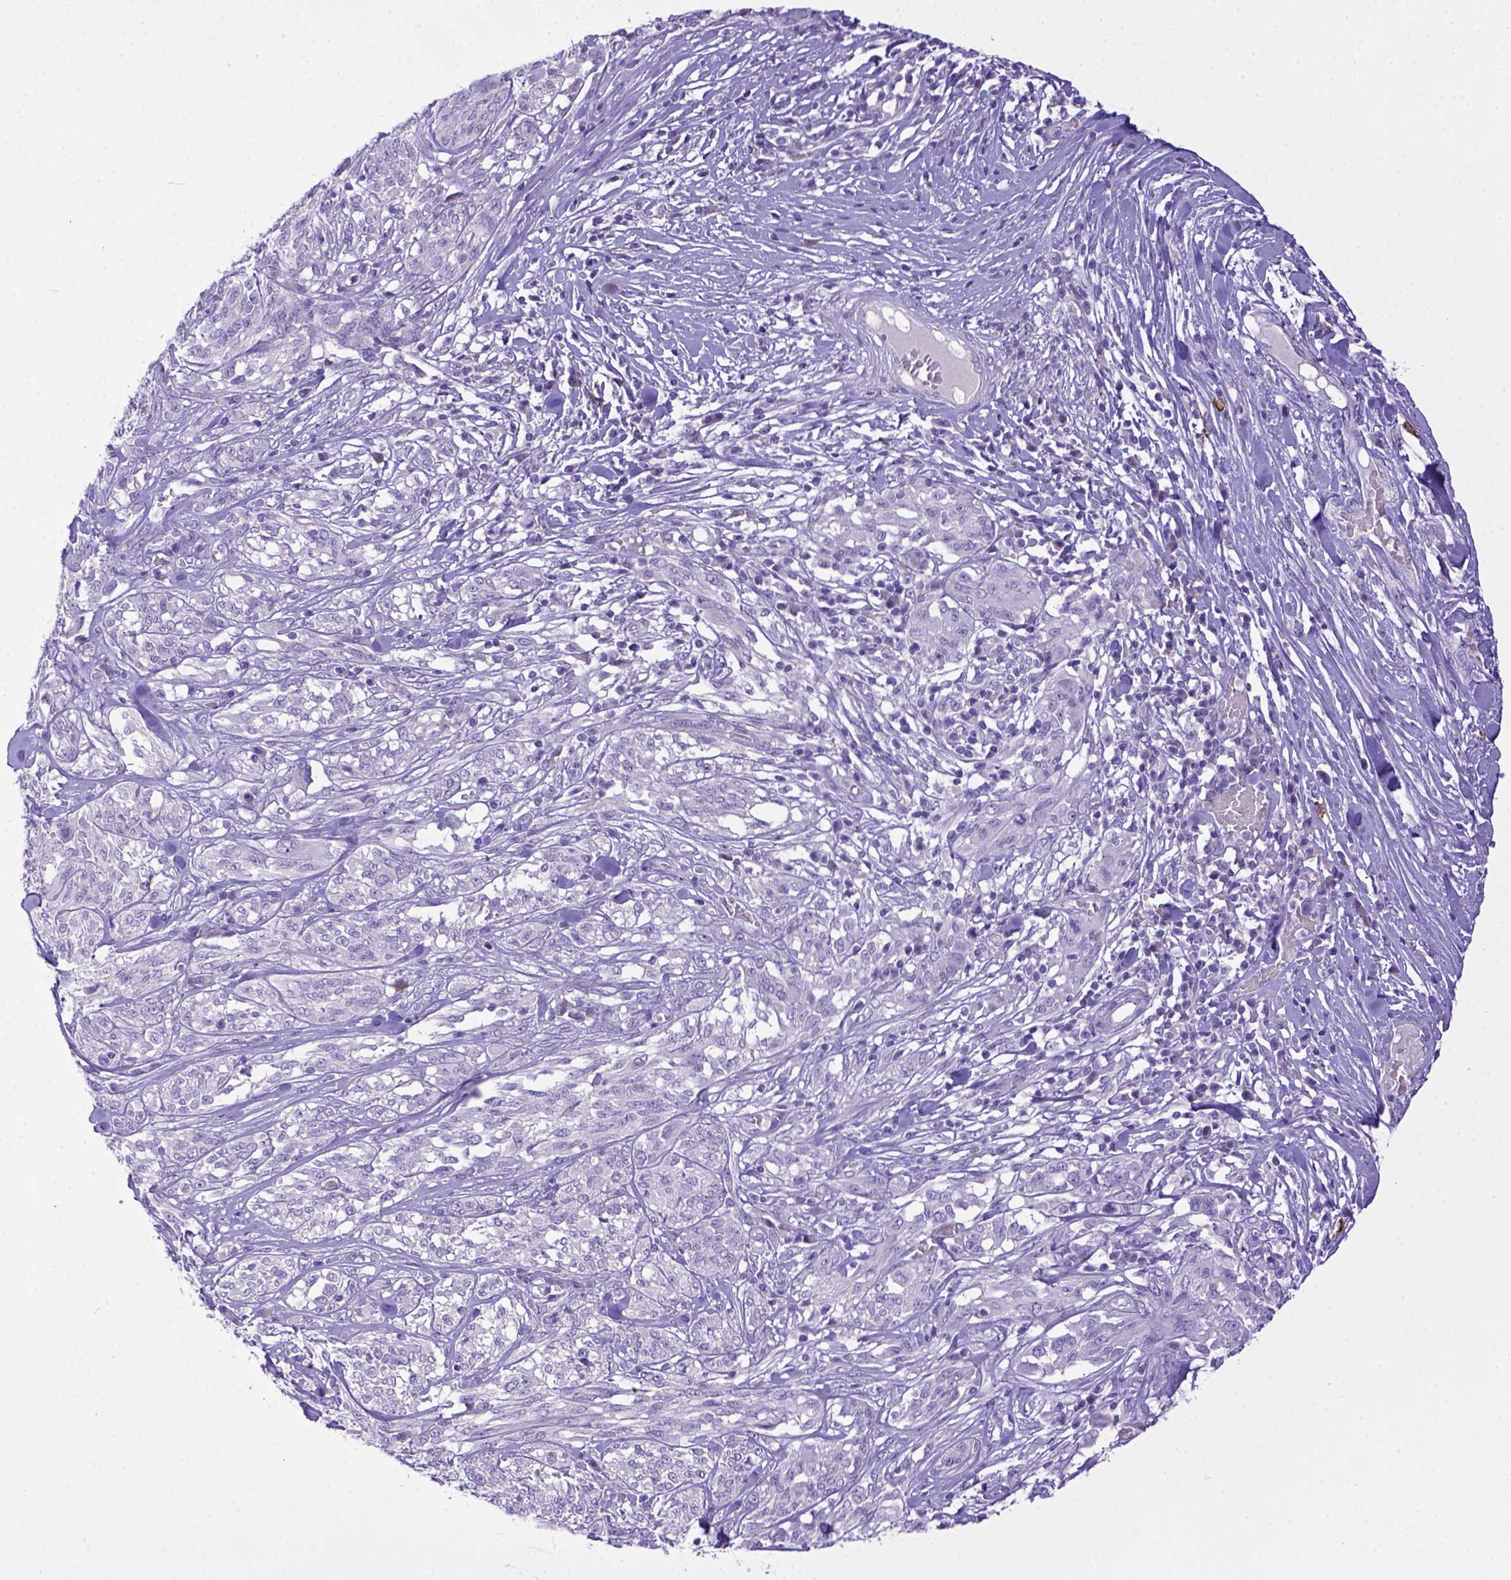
{"staining": {"intensity": "negative", "quantity": "none", "location": "none"}, "tissue": "melanoma", "cell_type": "Tumor cells", "image_type": "cancer", "snomed": [{"axis": "morphology", "description": "Malignant melanoma, NOS"}, {"axis": "topography", "description": "Skin"}], "caption": "DAB (3,3'-diaminobenzidine) immunohistochemical staining of melanoma exhibits no significant expression in tumor cells.", "gene": "KIT", "patient": {"sex": "female", "age": 91}}